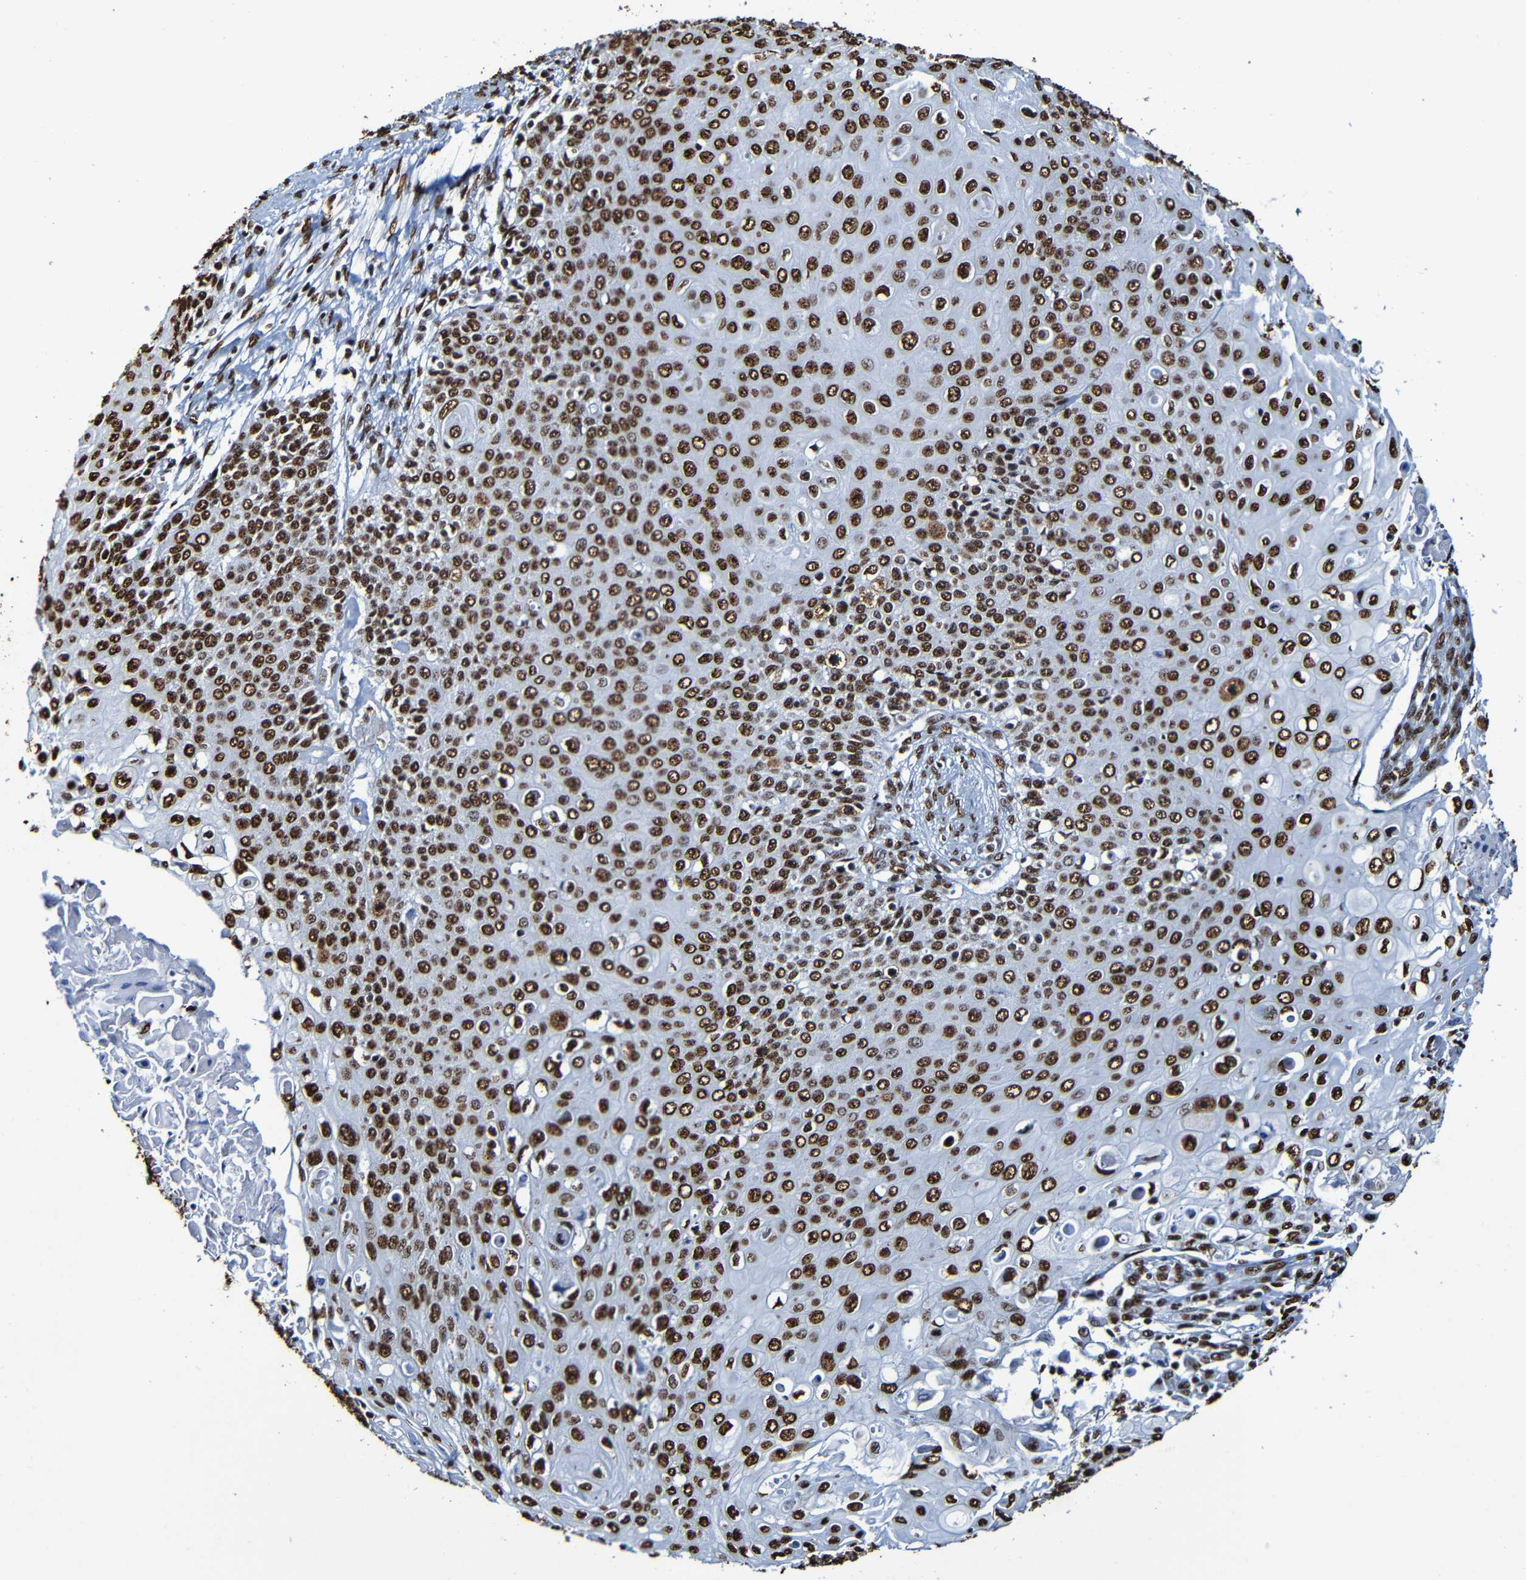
{"staining": {"intensity": "strong", "quantity": ">75%", "location": "nuclear"}, "tissue": "cervical cancer", "cell_type": "Tumor cells", "image_type": "cancer", "snomed": [{"axis": "morphology", "description": "Squamous cell carcinoma, NOS"}, {"axis": "topography", "description": "Cervix"}], "caption": "A photomicrograph of cervical cancer (squamous cell carcinoma) stained for a protein demonstrates strong nuclear brown staining in tumor cells. (DAB IHC, brown staining for protein, blue staining for nuclei).", "gene": "SRSF3", "patient": {"sex": "female", "age": 39}}